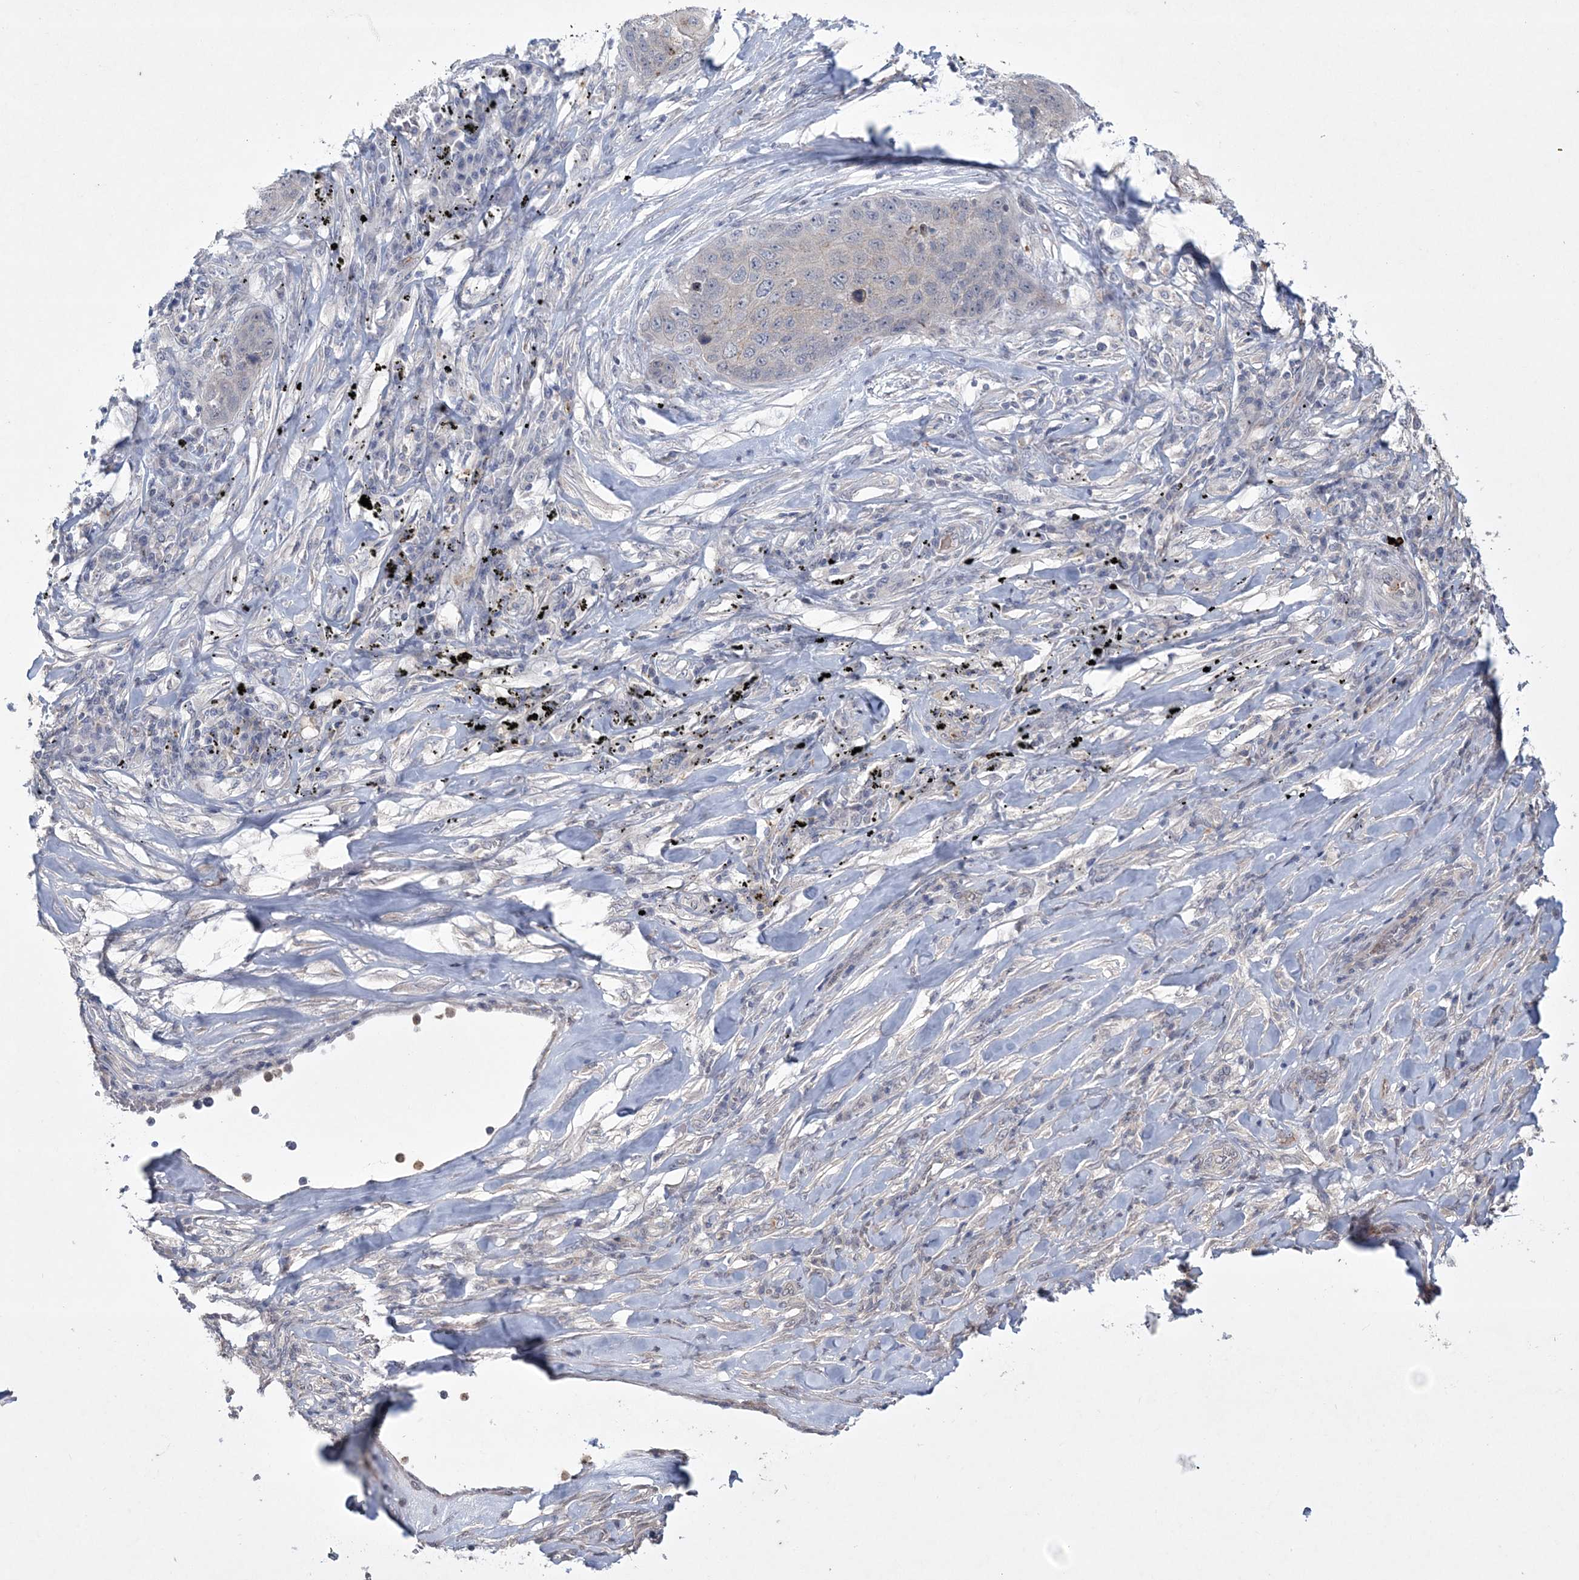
{"staining": {"intensity": "negative", "quantity": "none", "location": "none"}, "tissue": "lung cancer", "cell_type": "Tumor cells", "image_type": "cancer", "snomed": [{"axis": "morphology", "description": "Squamous cell carcinoma, NOS"}, {"axis": "topography", "description": "Lung"}], "caption": "A high-resolution micrograph shows IHC staining of lung cancer (squamous cell carcinoma), which exhibits no significant positivity in tumor cells.", "gene": "DPCD", "patient": {"sex": "female", "age": 63}}